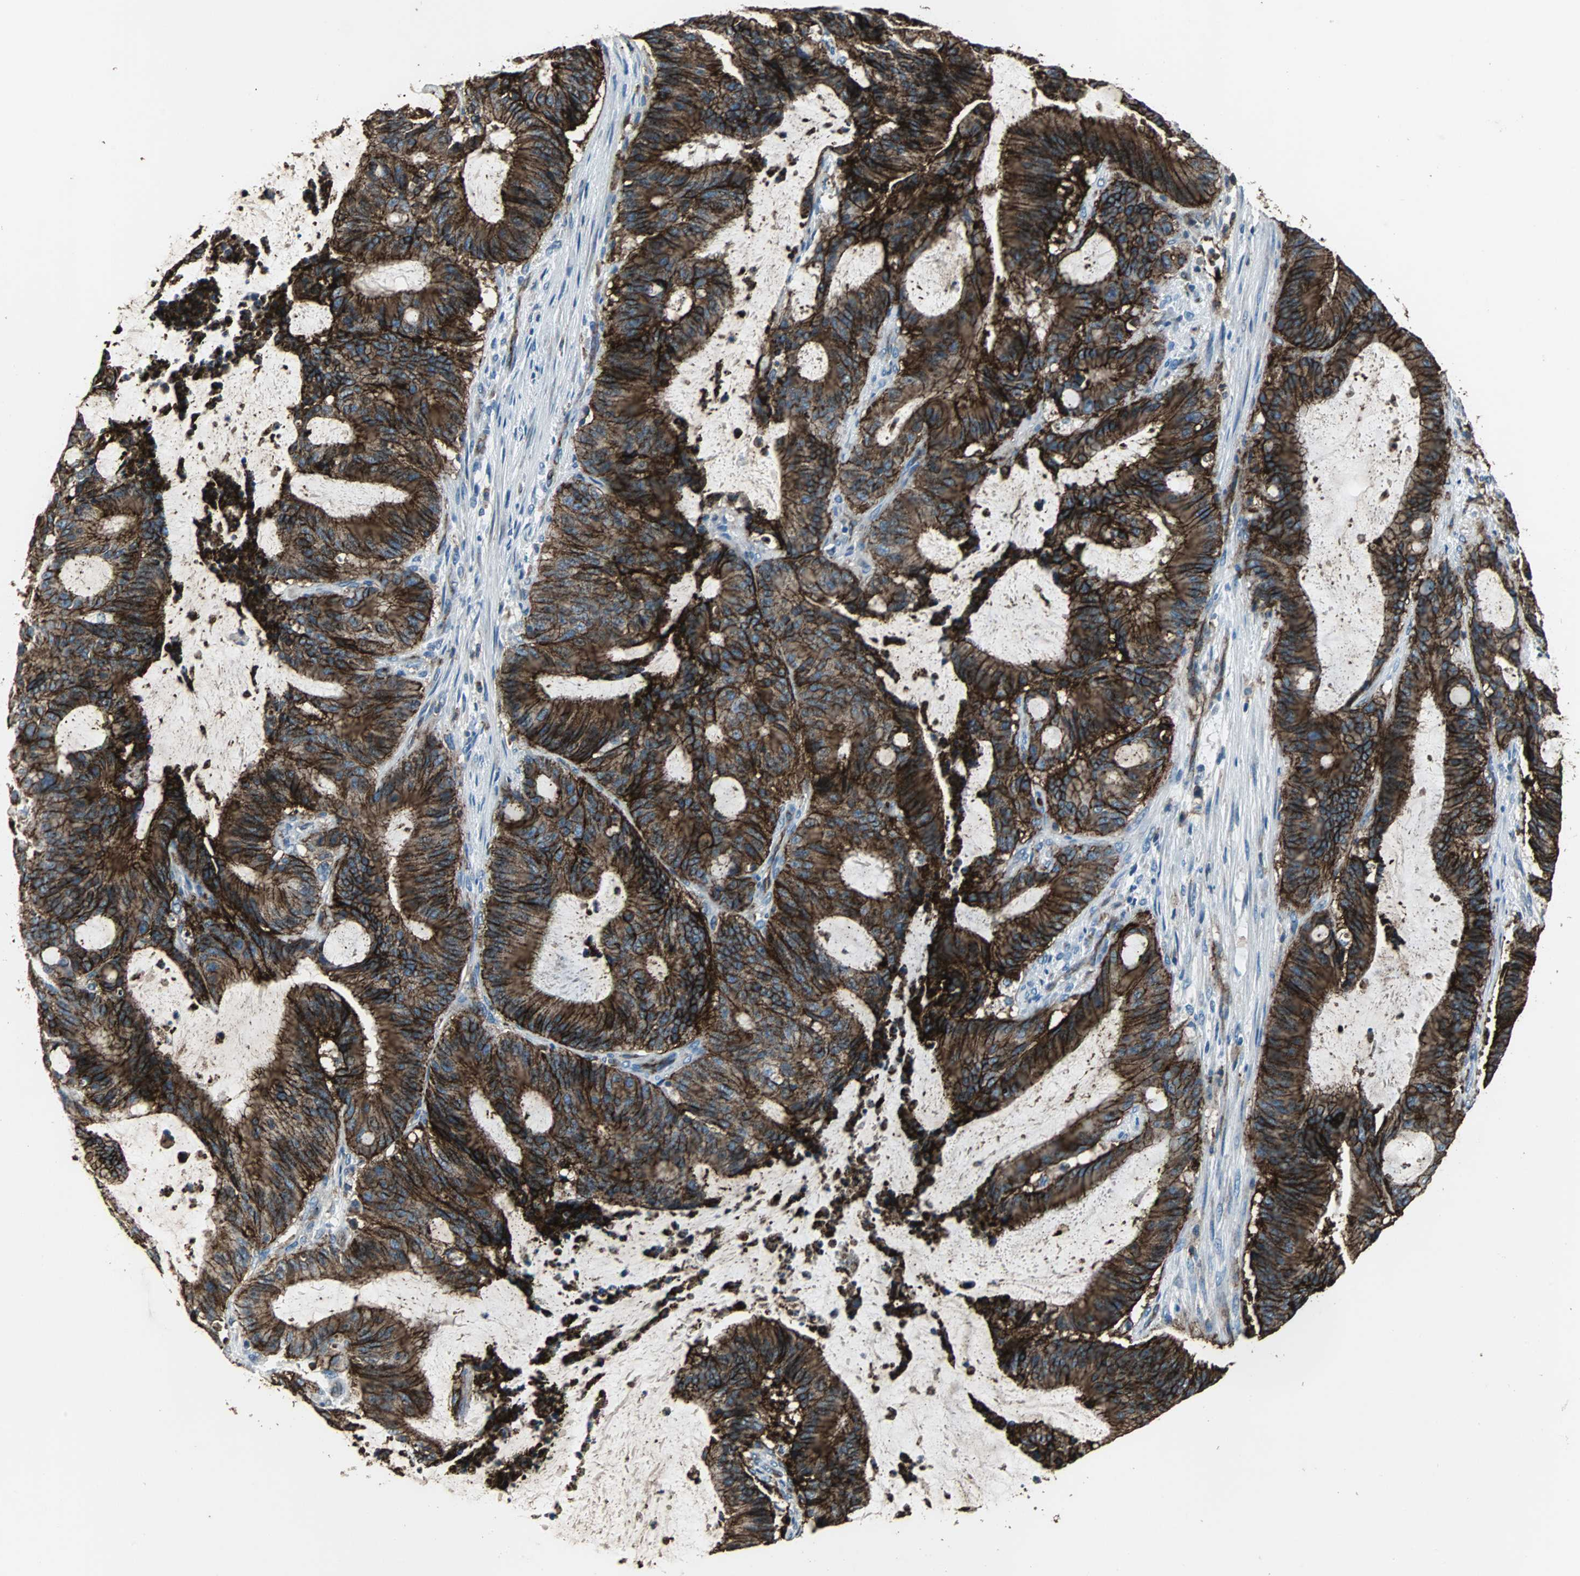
{"staining": {"intensity": "strong", "quantity": ">75%", "location": "cytoplasmic/membranous"}, "tissue": "liver cancer", "cell_type": "Tumor cells", "image_type": "cancer", "snomed": [{"axis": "morphology", "description": "Cholangiocarcinoma"}, {"axis": "topography", "description": "Liver"}], "caption": "Liver cholangiocarcinoma stained with IHC demonstrates strong cytoplasmic/membranous positivity in approximately >75% of tumor cells.", "gene": "F11R", "patient": {"sex": "female", "age": 73}}